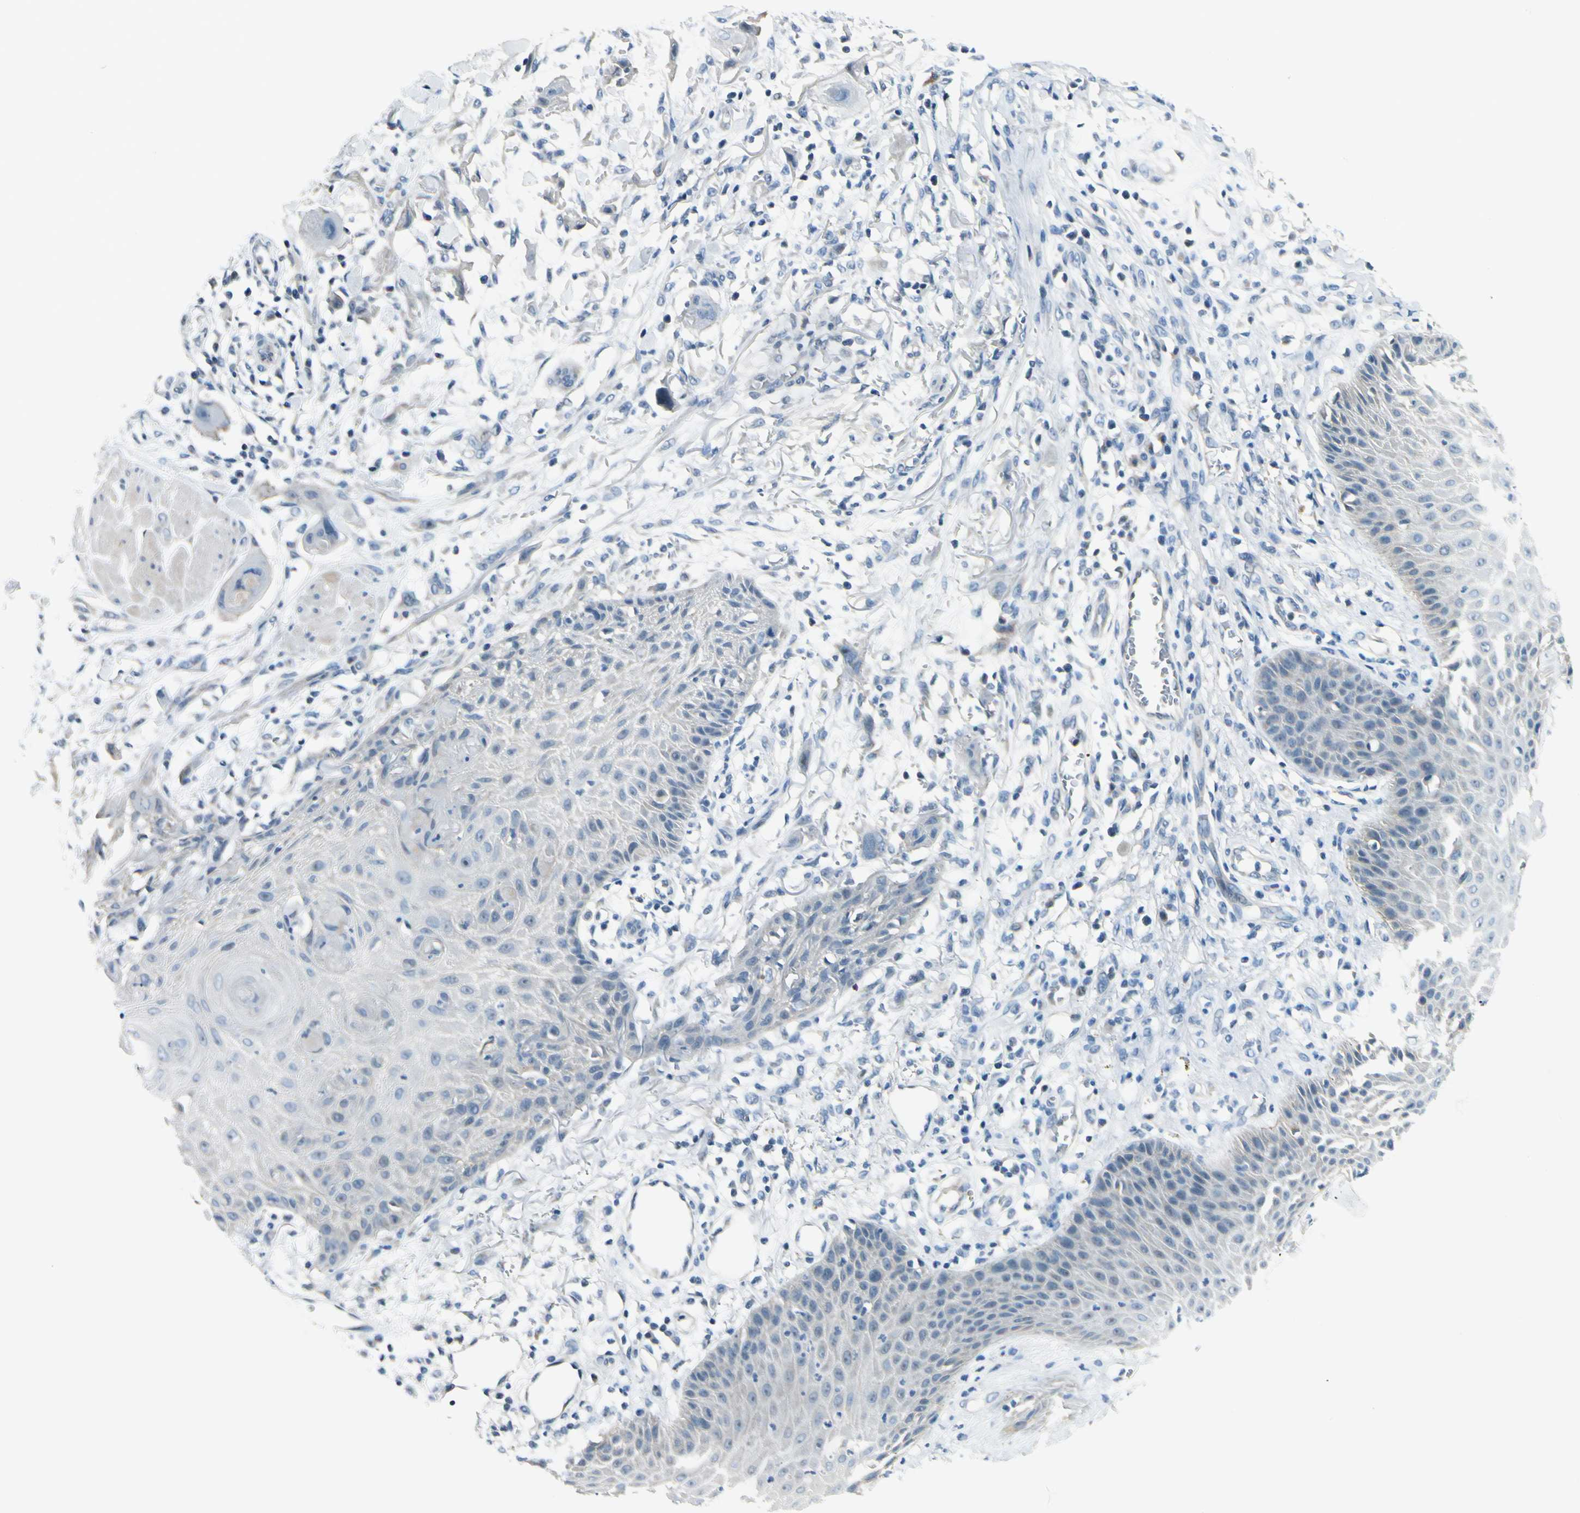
{"staining": {"intensity": "negative", "quantity": "none", "location": "none"}, "tissue": "skin cancer", "cell_type": "Tumor cells", "image_type": "cancer", "snomed": [{"axis": "morphology", "description": "Normal tissue, NOS"}, {"axis": "morphology", "description": "Squamous cell carcinoma, NOS"}, {"axis": "topography", "description": "Skin"}], "caption": "The photomicrograph exhibits no significant expression in tumor cells of skin cancer.", "gene": "ZSCAN1", "patient": {"sex": "female", "age": 59}}